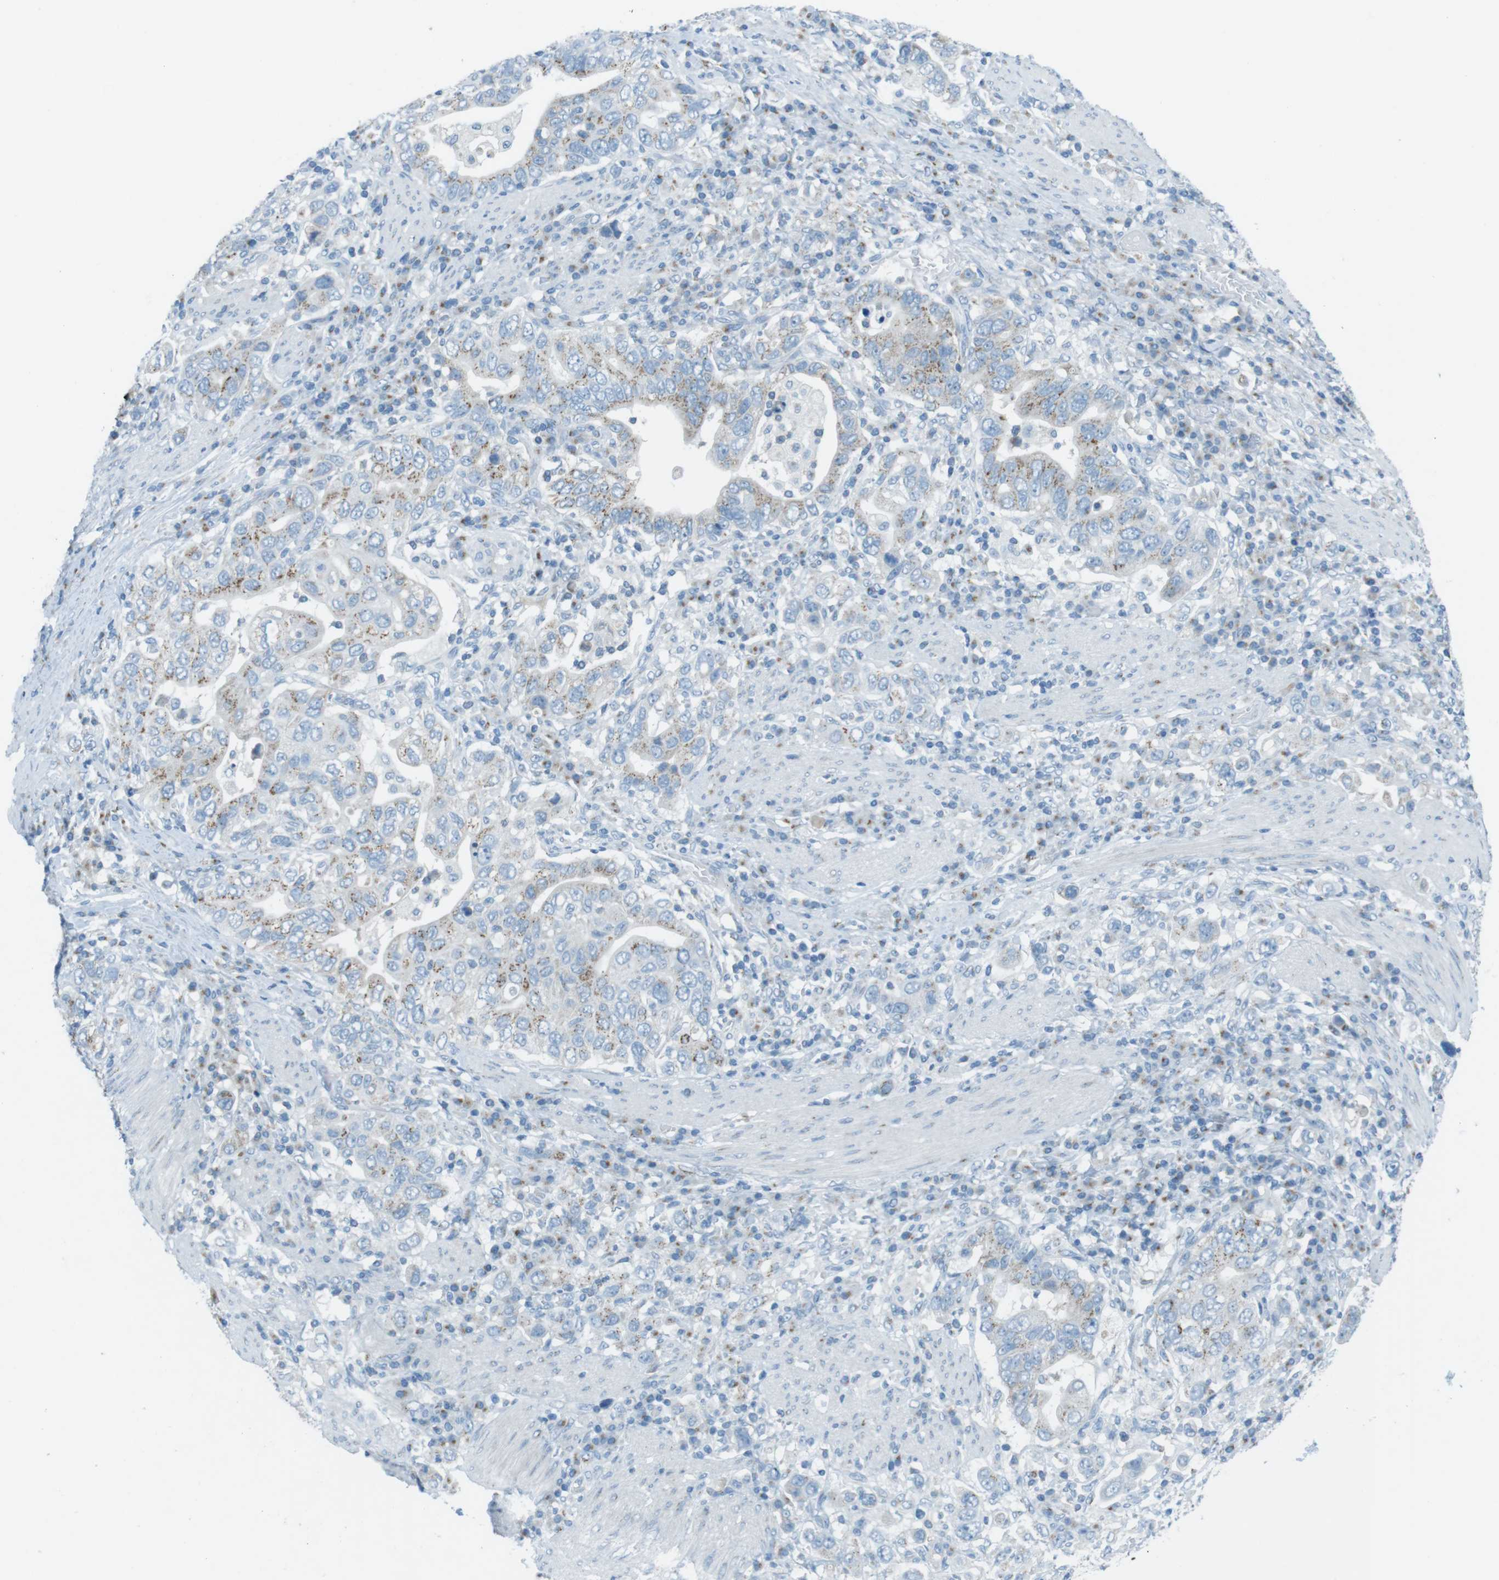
{"staining": {"intensity": "moderate", "quantity": "25%-75%", "location": "cytoplasmic/membranous"}, "tissue": "stomach cancer", "cell_type": "Tumor cells", "image_type": "cancer", "snomed": [{"axis": "morphology", "description": "Adenocarcinoma, NOS"}, {"axis": "topography", "description": "Stomach, upper"}], "caption": "This histopathology image demonstrates immunohistochemistry staining of stomach cancer, with medium moderate cytoplasmic/membranous expression in about 25%-75% of tumor cells.", "gene": "TXNDC15", "patient": {"sex": "male", "age": 62}}